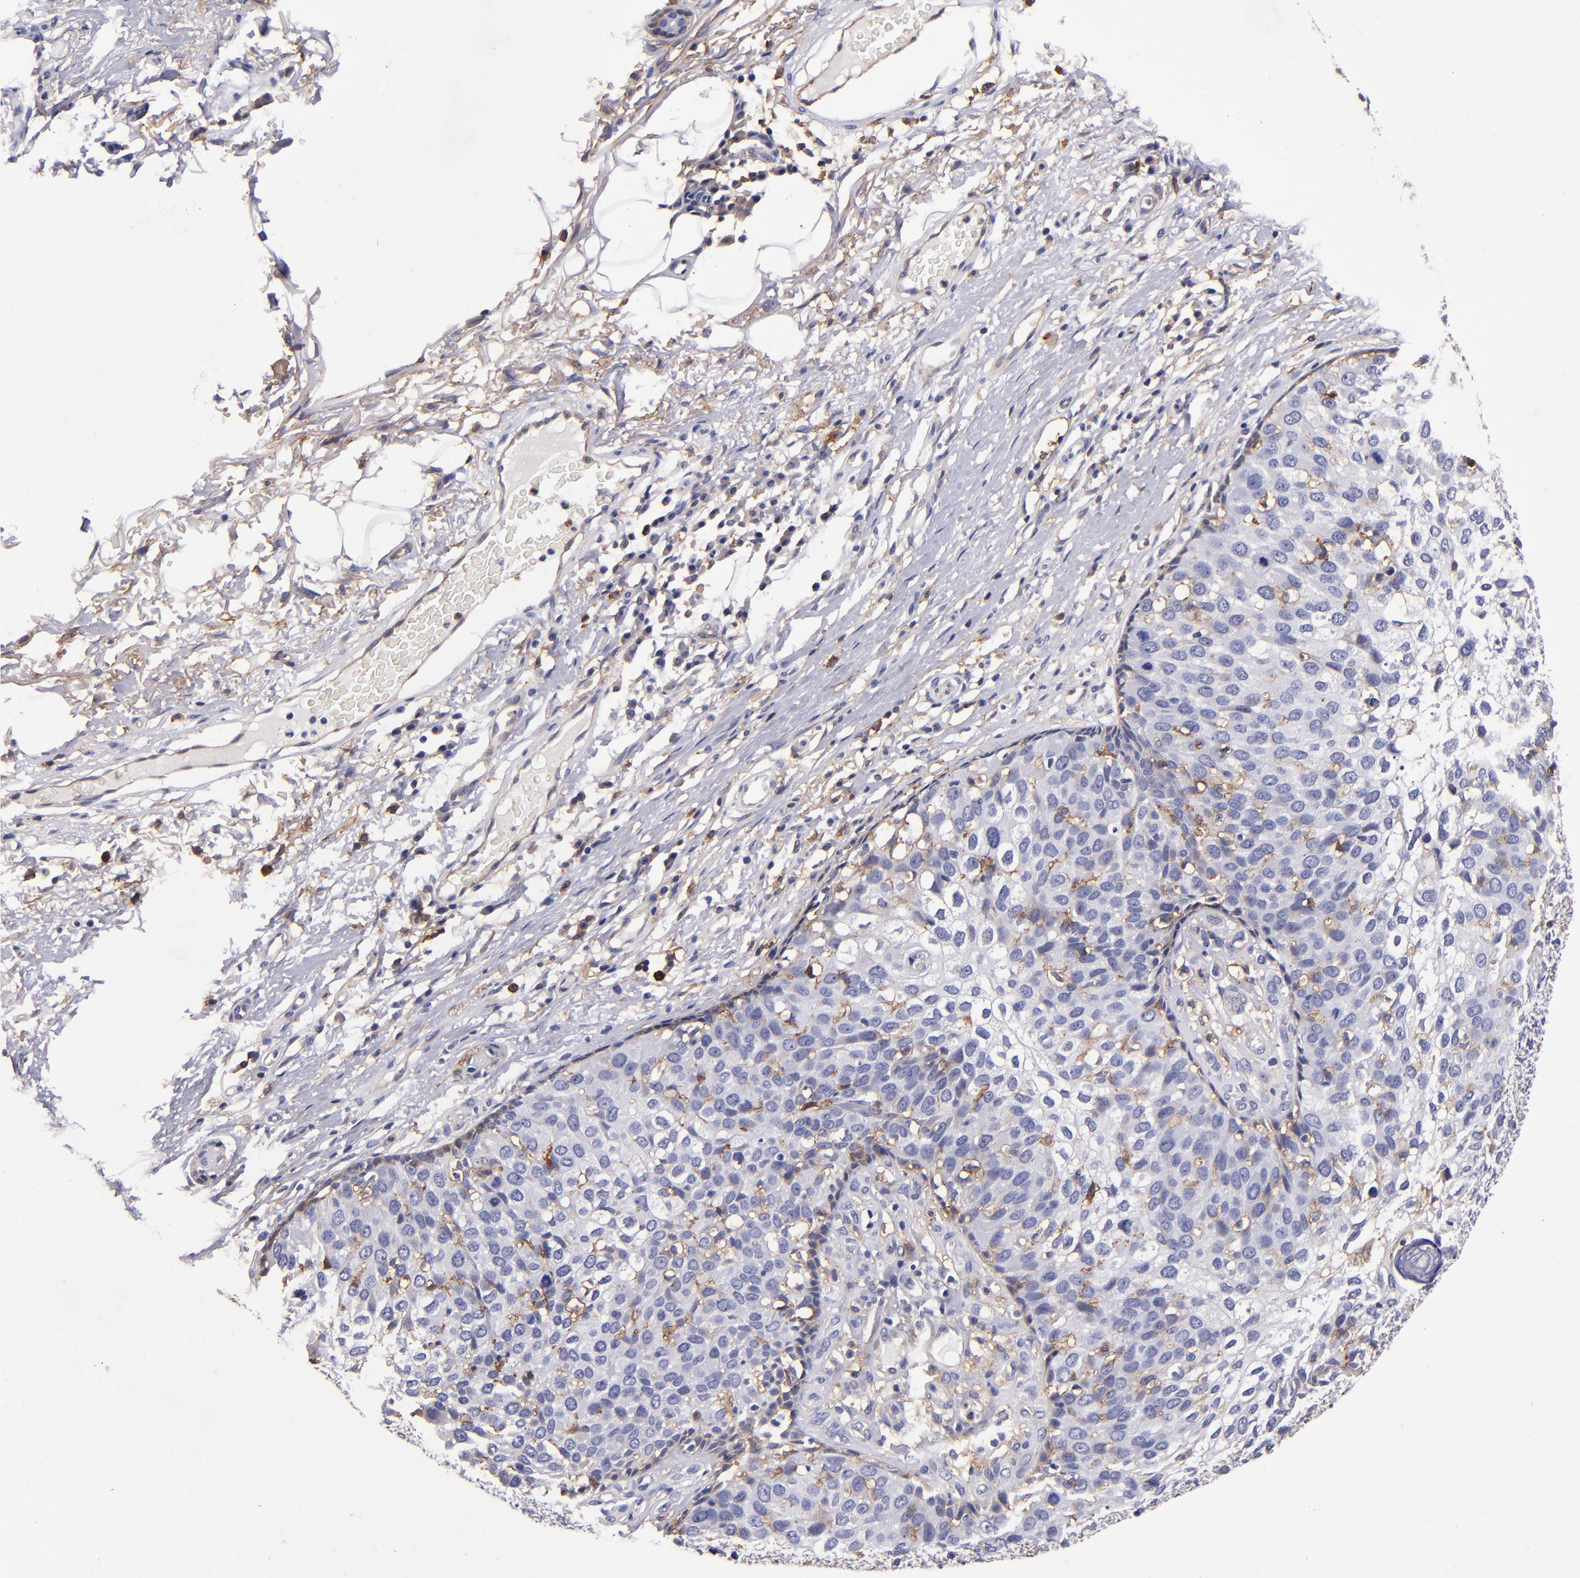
{"staining": {"intensity": "moderate", "quantity": "<25%", "location": "cytoplasmic/membranous"}, "tissue": "skin cancer", "cell_type": "Tumor cells", "image_type": "cancer", "snomed": [{"axis": "morphology", "description": "Squamous cell carcinoma, NOS"}, {"axis": "topography", "description": "Skin"}], "caption": "Immunohistochemistry (IHC) histopathology image of neoplastic tissue: human squamous cell carcinoma (skin) stained using IHC demonstrates low levels of moderate protein expression localized specifically in the cytoplasmic/membranous of tumor cells, appearing as a cytoplasmic/membranous brown color.", "gene": "SIRPA", "patient": {"sex": "male", "age": 87}}